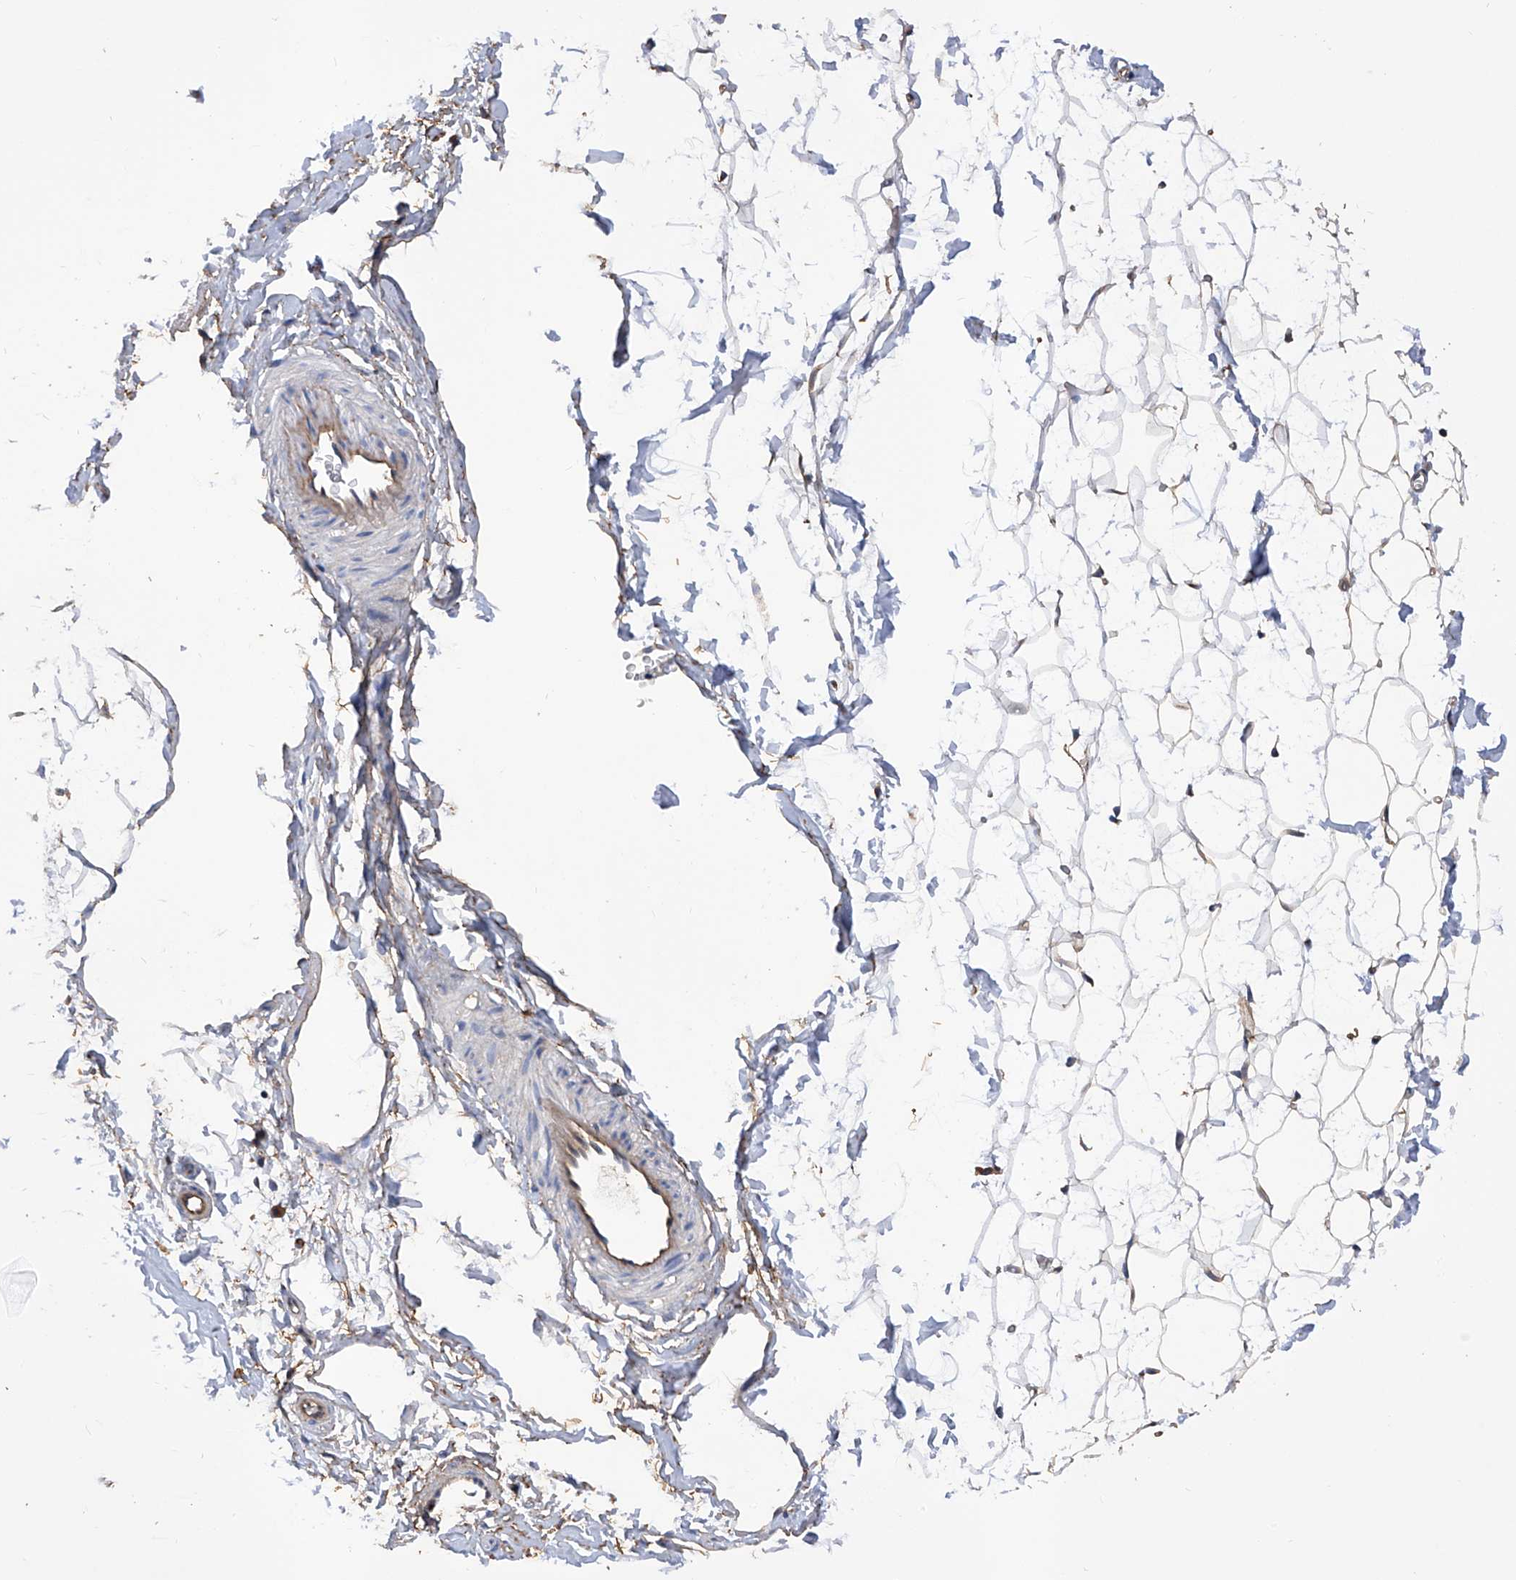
{"staining": {"intensity": "negative", "quantity": "none", "location": "none"}, "tissue": "adipose tissue", "cell_type": "Adipocytes", "image_type": "normal", "snomed": [{"axis": "morphology", "description": "Normal tissue, NOS"}, {"axis": "topography", "description": "Breast"}], "caption": "Unremarkable adipose tissue was stained to show a protein in brown. There is no significant staining in adipocytes. (Stains: DAB (3,3'-diaminobenzidine) immunohistochemistry with hematoxylin counter stain, Microscopy: brightfield microscopy at high magnification).", "gene": "INPP5B", "patient": {"sex": "female", "age": 23}}